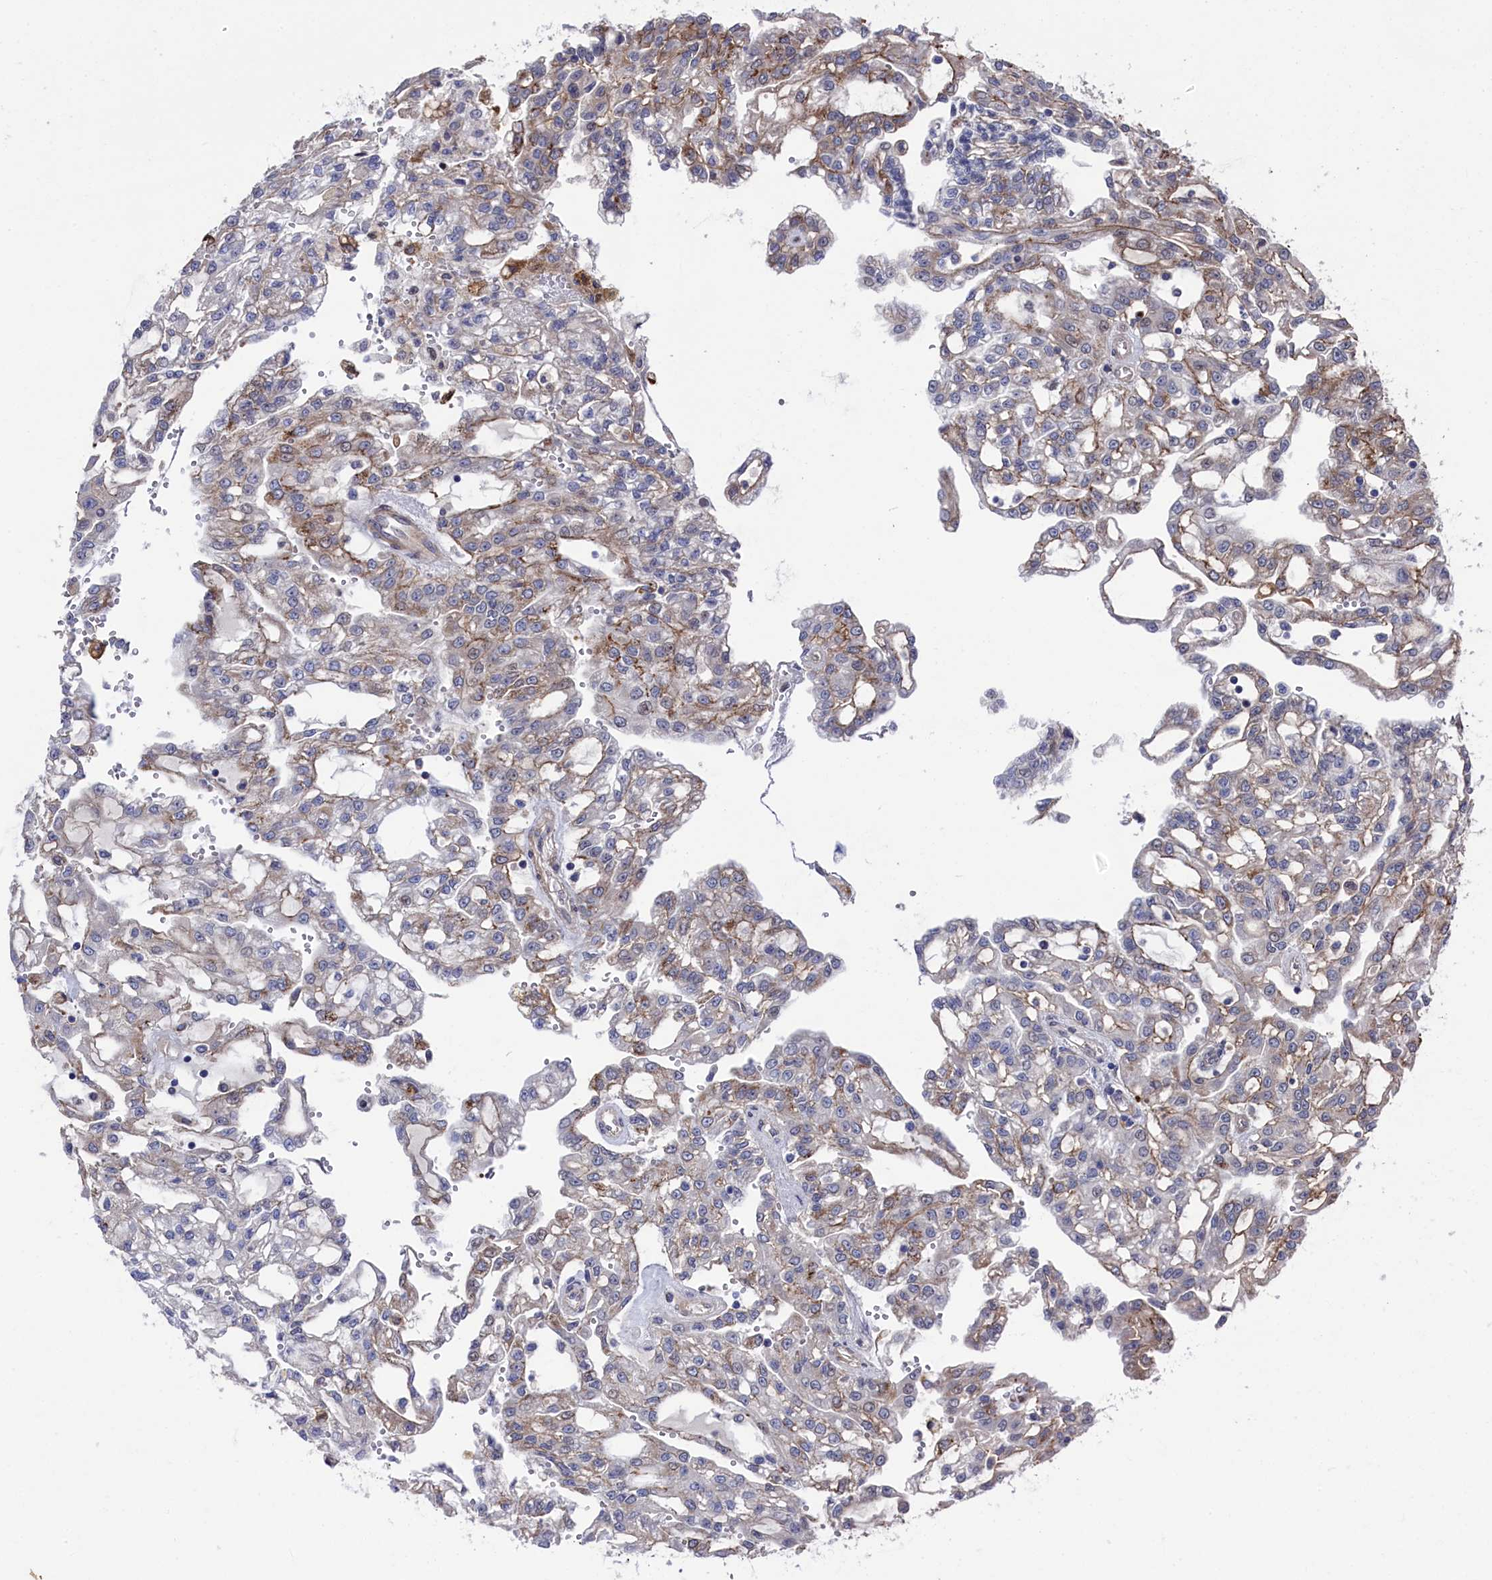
{"staining": {"intensity": "weak", "quantity": "25%-75%", "location": "cytoplasmic/membranous"}, "tissue": "renal cancer", "cell_type": "Tumor cells", "image_type": "cancer", "snomed": [{"axis": "morphology", "description": "Adenocarcinoma, NOS"}, {"axis": "topography", "description": "Kidney"}], "caption": "Approximately 25%-75% of tumor cells in human renal adenocarcinoma reveal weak cytoplasmic/membranous protein staining as visualized by brown immunohistochemical staining.", "gene": "ZNF891", "patient": {"sex": "male", "age": 63}}